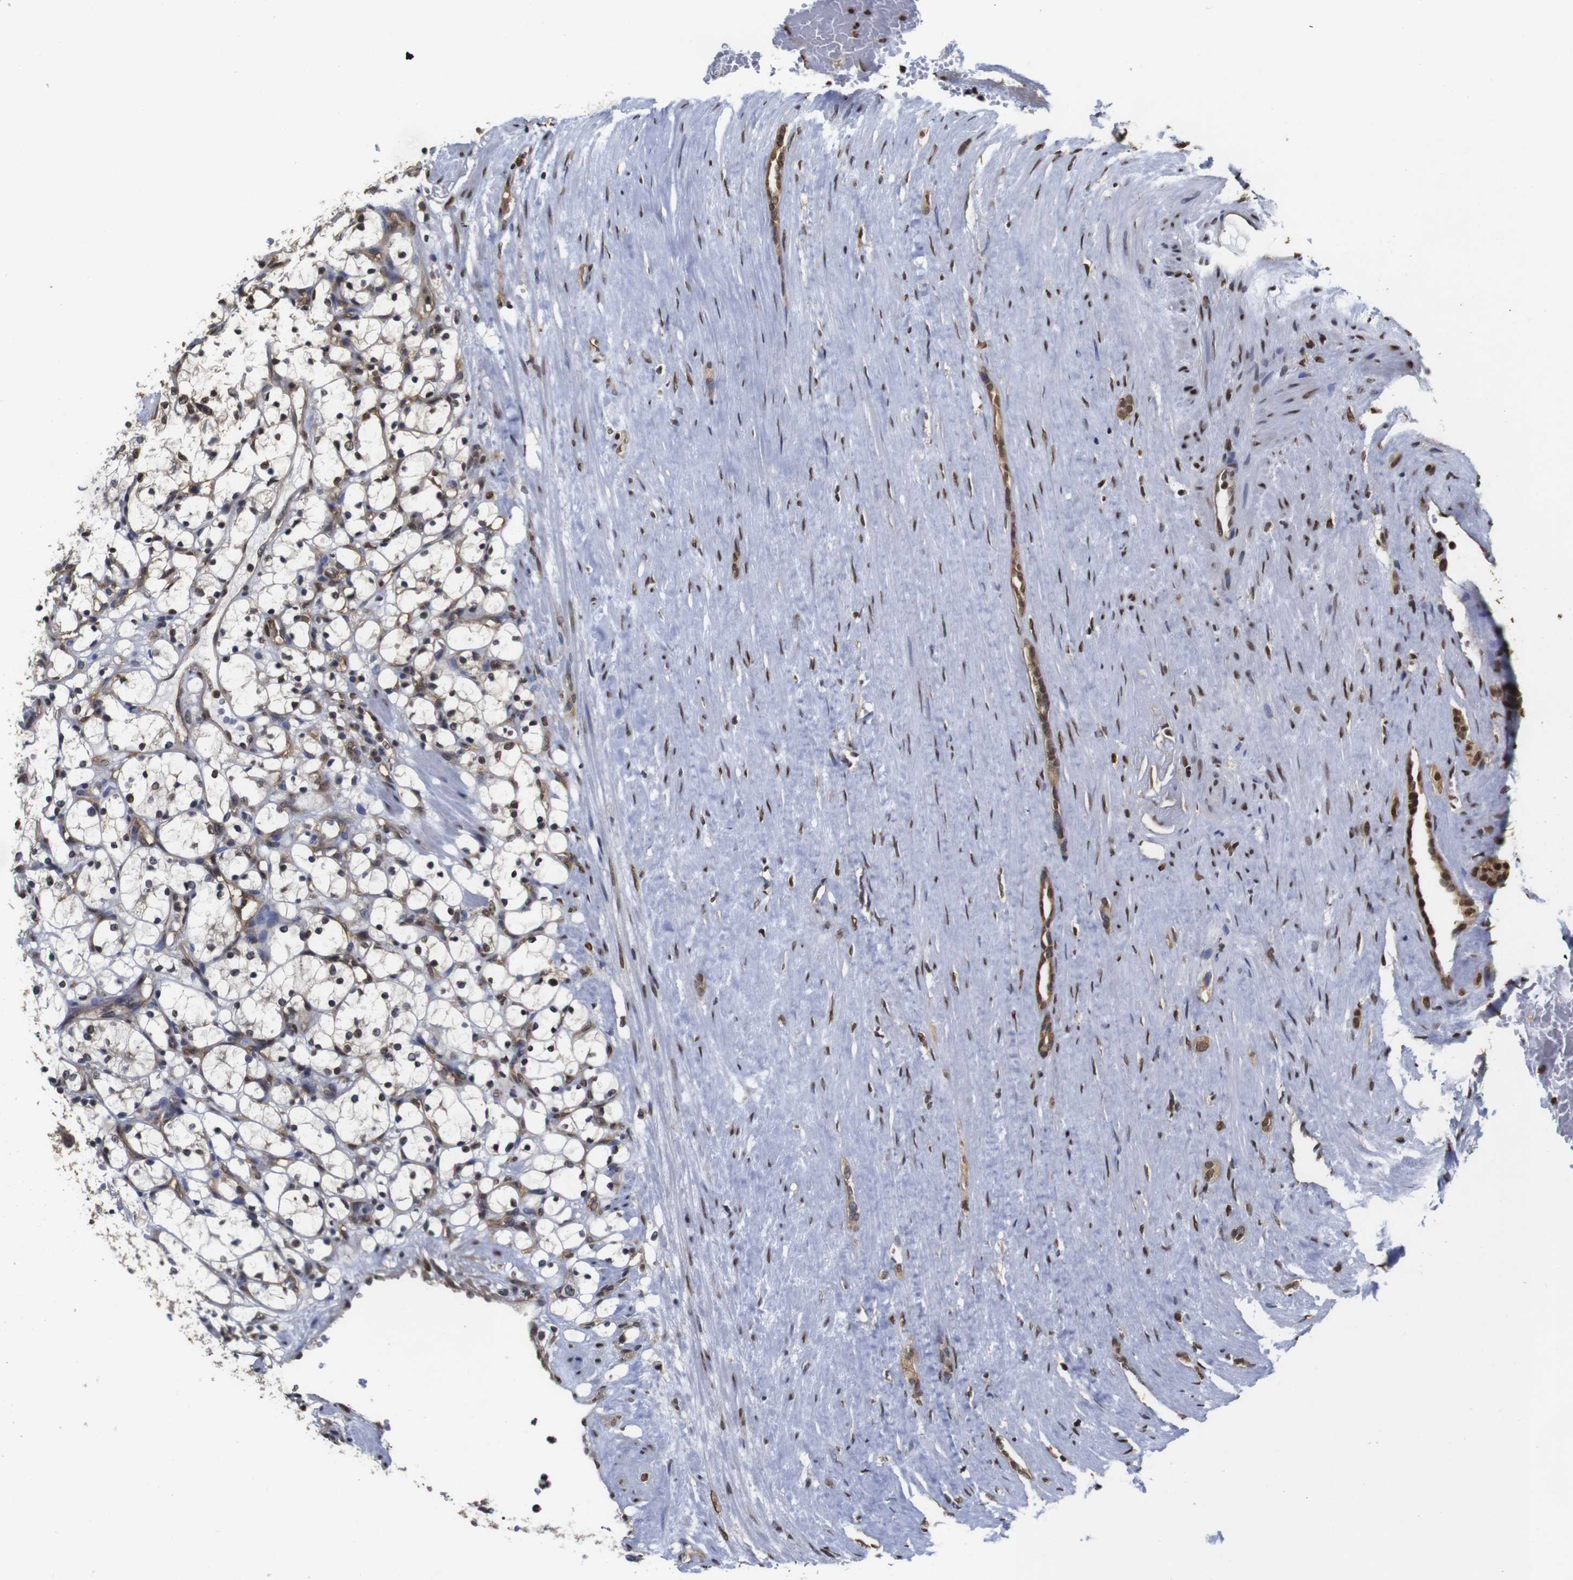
{"staining": {"intensity": "moderate", "quantity": ">75%", "location": "cytoplasmic/membranous,nuclear"}, "tissue": "renal cancer", "cell_type": "Tumor cells", "image_type": "cancer", "snomed": [{"axis": "morphology", "description": "Adenocarcinoma, NOS"}, {"axis": "topography", "description": "Kidney"}], "caption": "Renal cancer (adenocarcinoma) tissue reveals moderate cytoplasmic/membranous and nuclear positivity in about >75% of tumor cells, visualized by immunohistochemistry. Nuclei are stained in blue.", "gene": "SUMO3", "patient": {"sex": "female", "age": 69}}